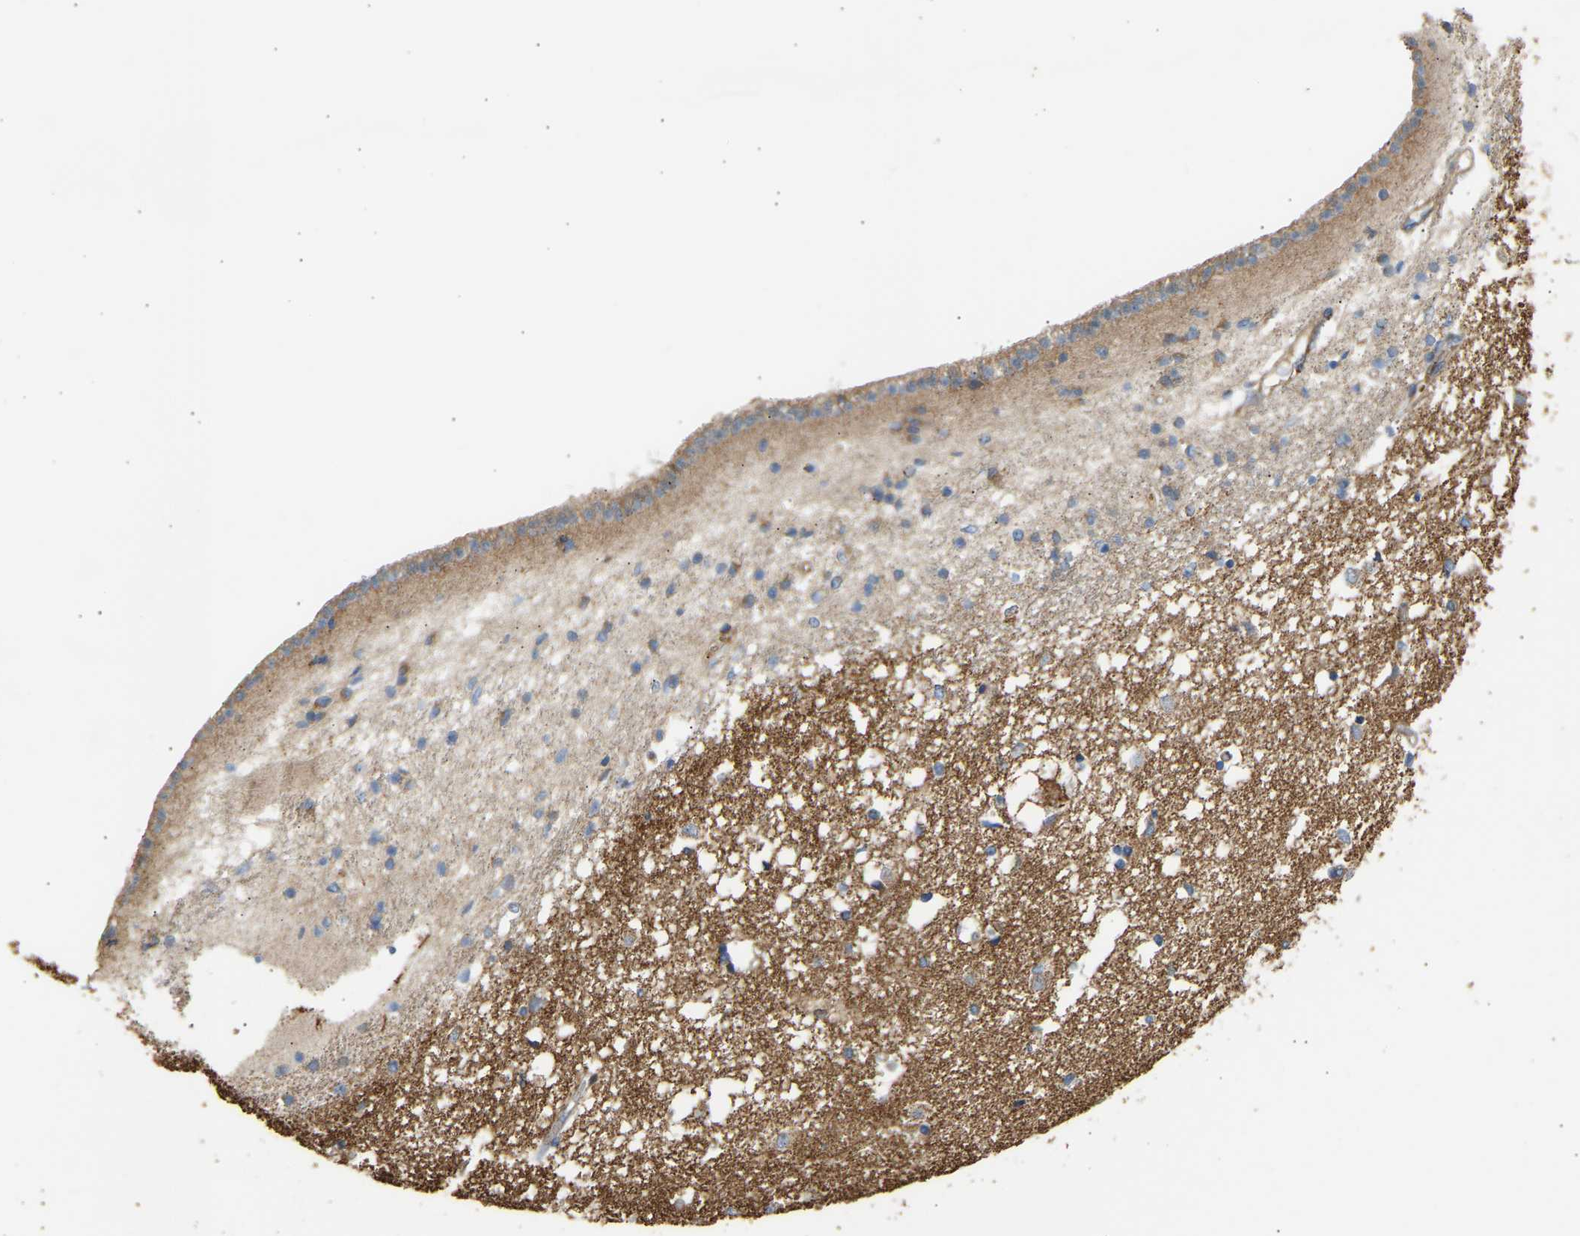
{"staining": {"intensity": "moderate", "quantity": "<25%", "location": "cytoplasmic/membranous"}, "tissue": "caudate", "cell_type": "Glial cells", "image_type": "normal", "snomed": [{"axis": "morphology", "description": "Normal tissue, NOS"}, {"axis": "topography", "description": "Lateral ventricle wall"}], "caption": "Protein expression analysis of normal human caudate reveals moderate cytoplasmic/membranous positivity in about <25% of glial cells. (brown staining indicates protein expression, while blue staining denotes nuclei).", "gene": "YIPF2", "patient": {"sex": "male", "age": 45}}